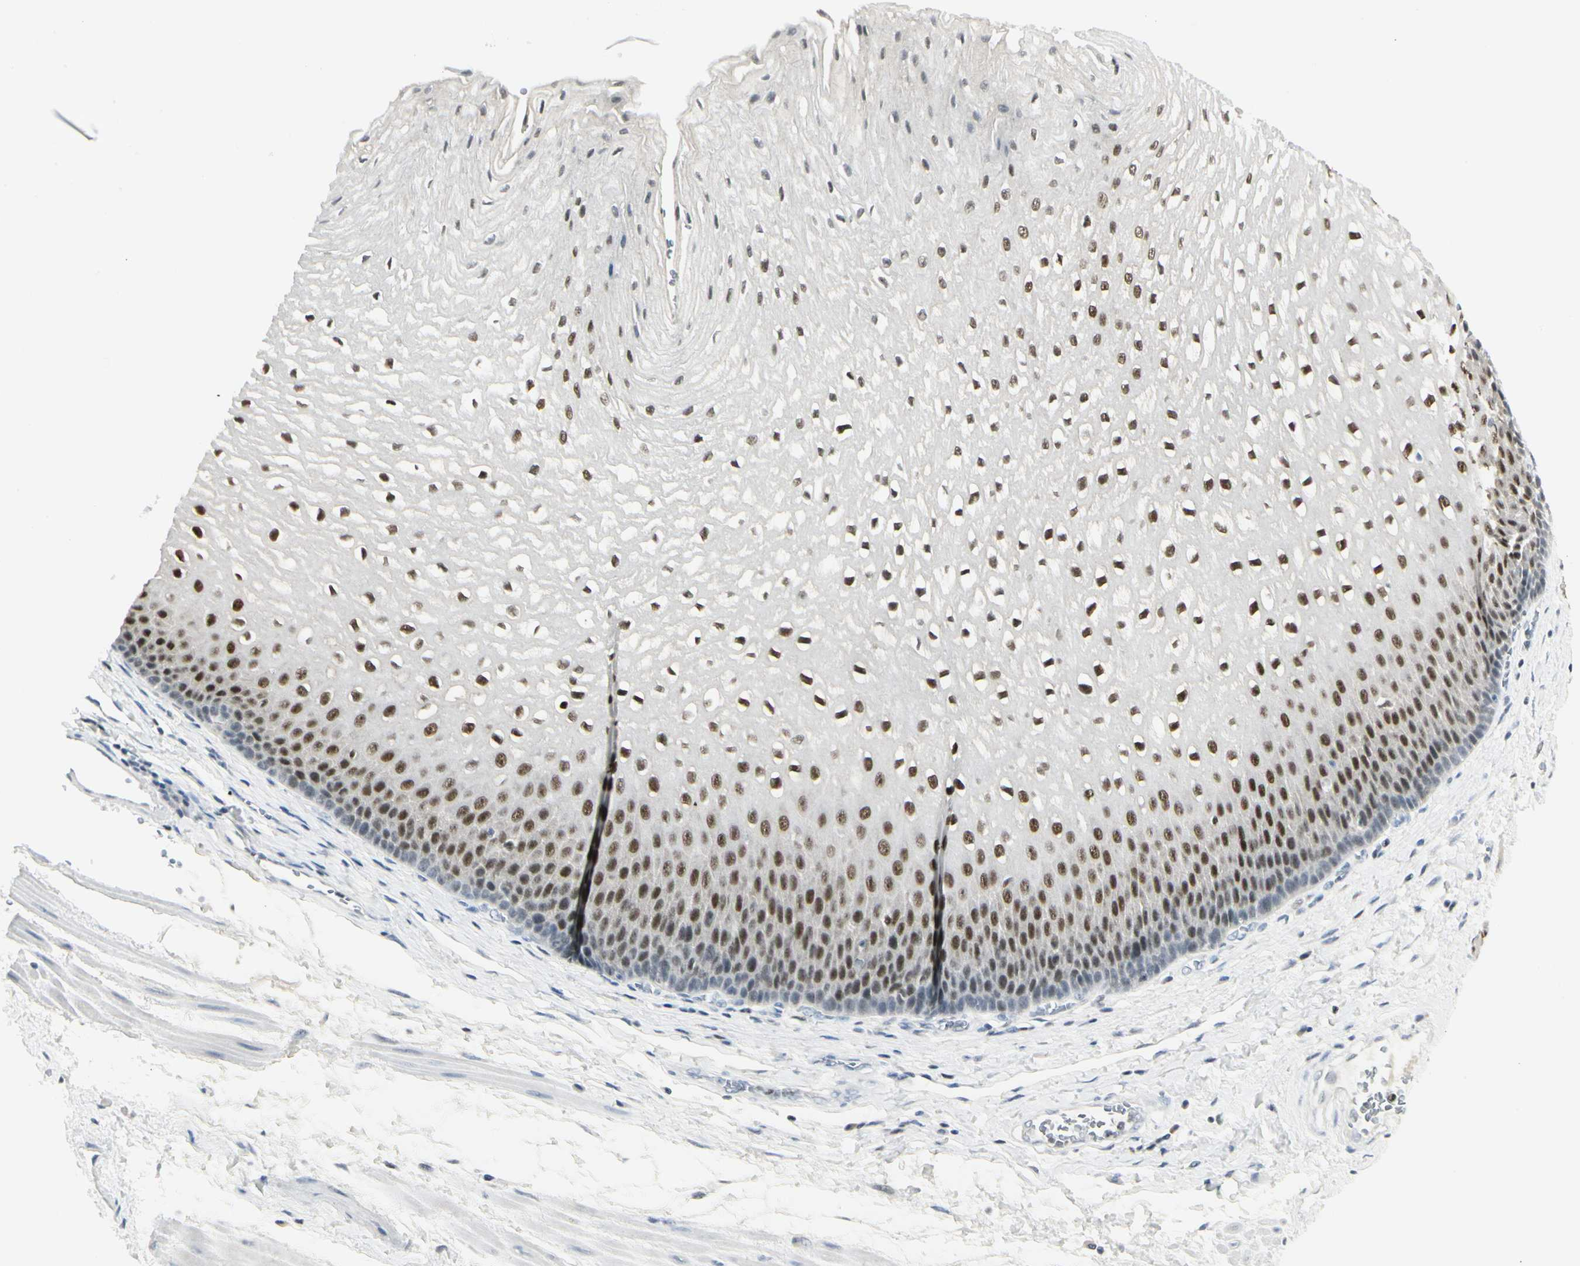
{"staining": {"intensity": "strong", "quantity": ">75%", "location": "nuclear"}, "tissue": "esophagus", "cell_type": "Squamous epithelial cells", "image_type": "normal", "snomed": [{"axis": "morphology", "description": "Normal tissue, NOS"}, {"axis": "topography", "description": "Esophagus"}], "caption": "This photomicrograph displays immunohistochemistry (IHC) staining of unremarkable human esophagus, with high strong nuclear positivity in approximately >75% of squamous epithelial cells.", "gene": "ZBTB7B", "patient": {"sex": "male", "age": 48}}